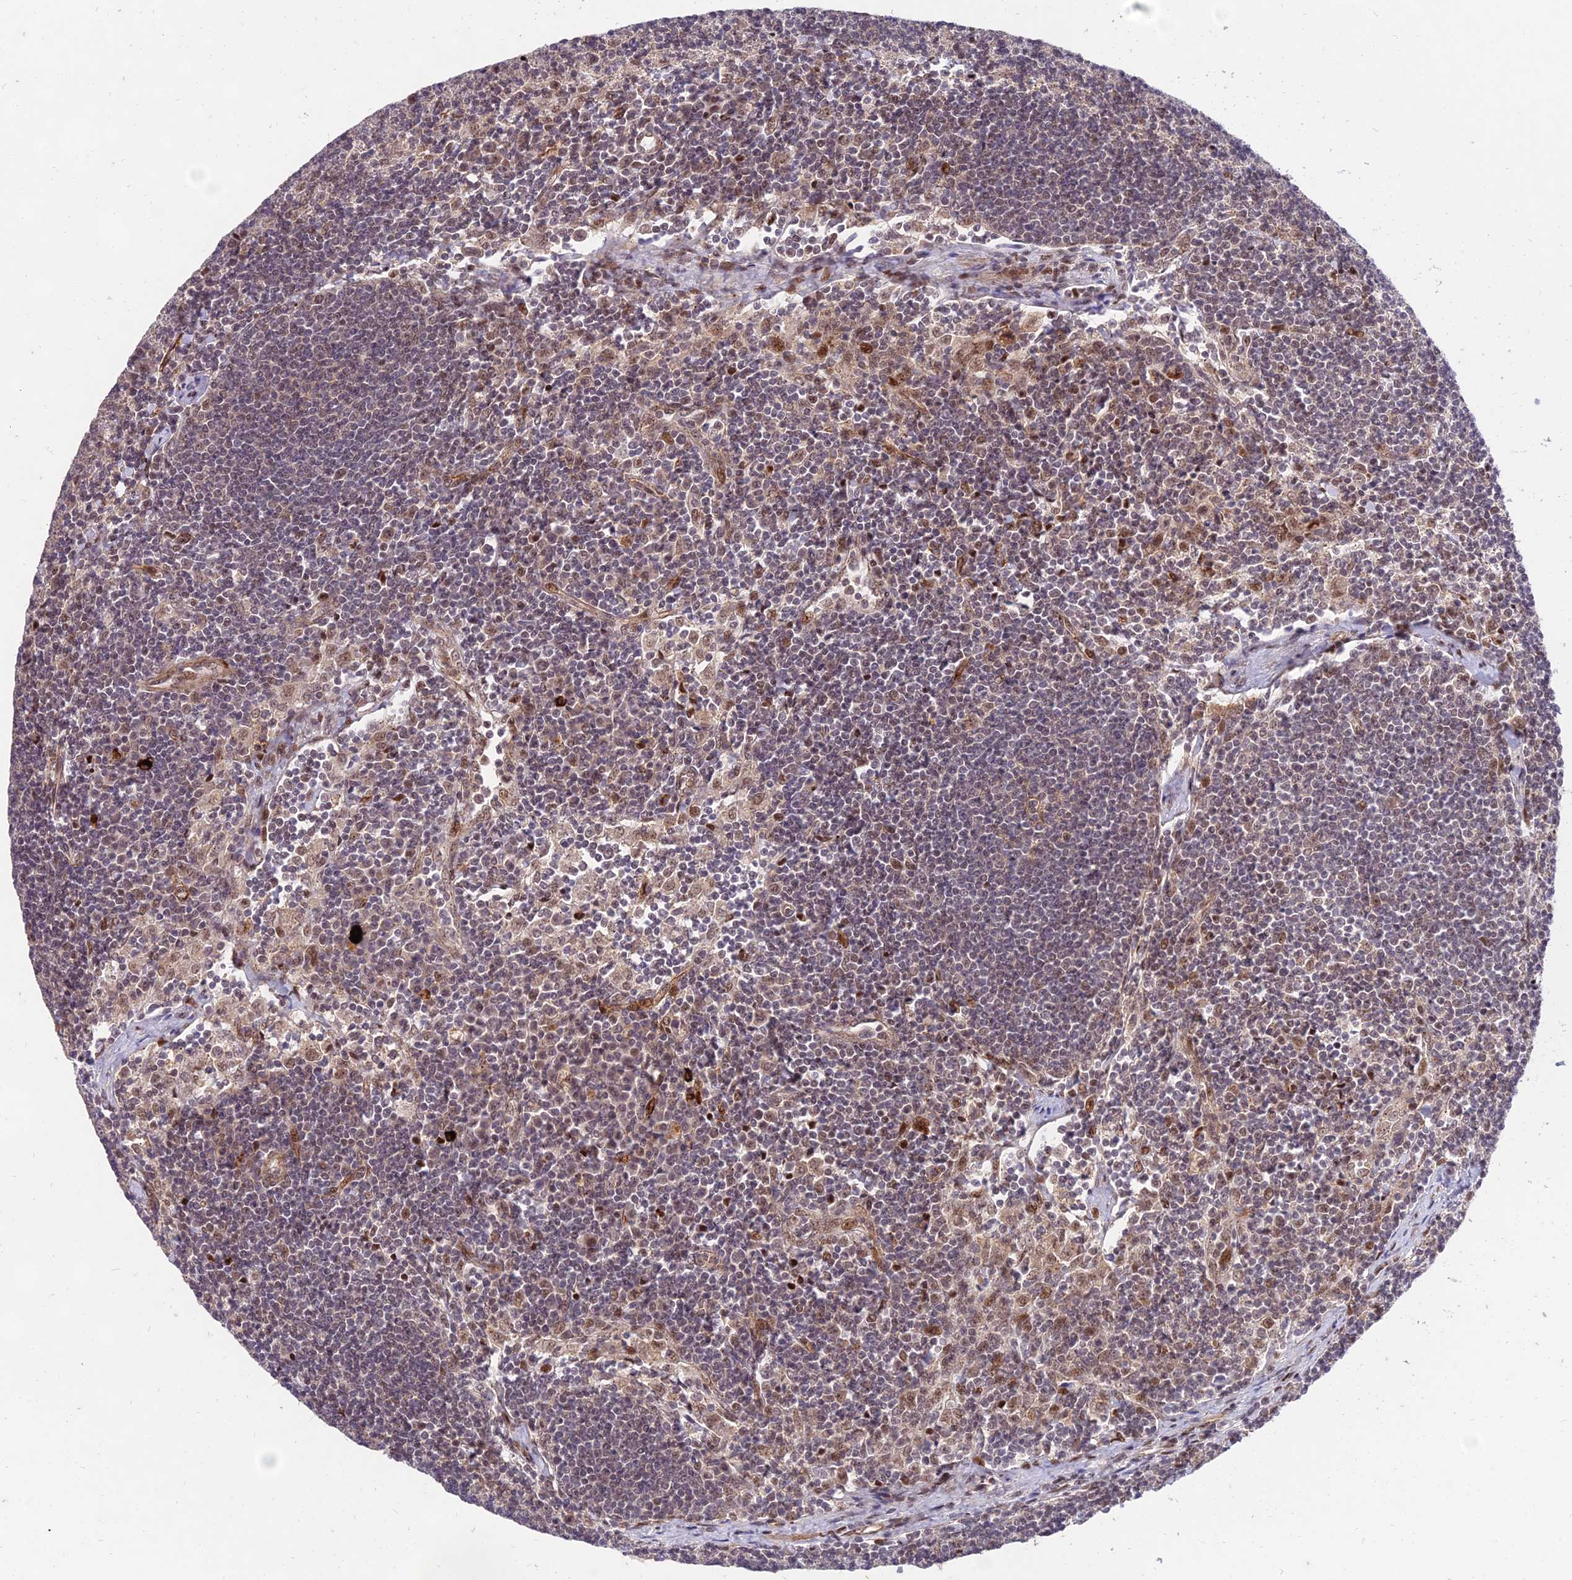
{"staining": {"intensity": "weak", "quantity": "25%-75%", "location": "cytoplasmic/membranous"}, "tissue": "lymph node", "cell_type": "Germinal center cells", "image_type": "normal", "snomed": [{"axis": "morphology", "description": "Normal tissue, NOS"}, {"axis": "topography", "description": "Lymph node"}], "caption": "Benign lymph node was stained to show a protein in brown. There is low levels of weak cytoplasmic/membranous expression in approximately 25%-75% of germinal center cells. (DAB = brown stain, brightfield microscopy at high magnification).", "gene": "ZNF85", "patient": {"sex": "male", "age": 24}}